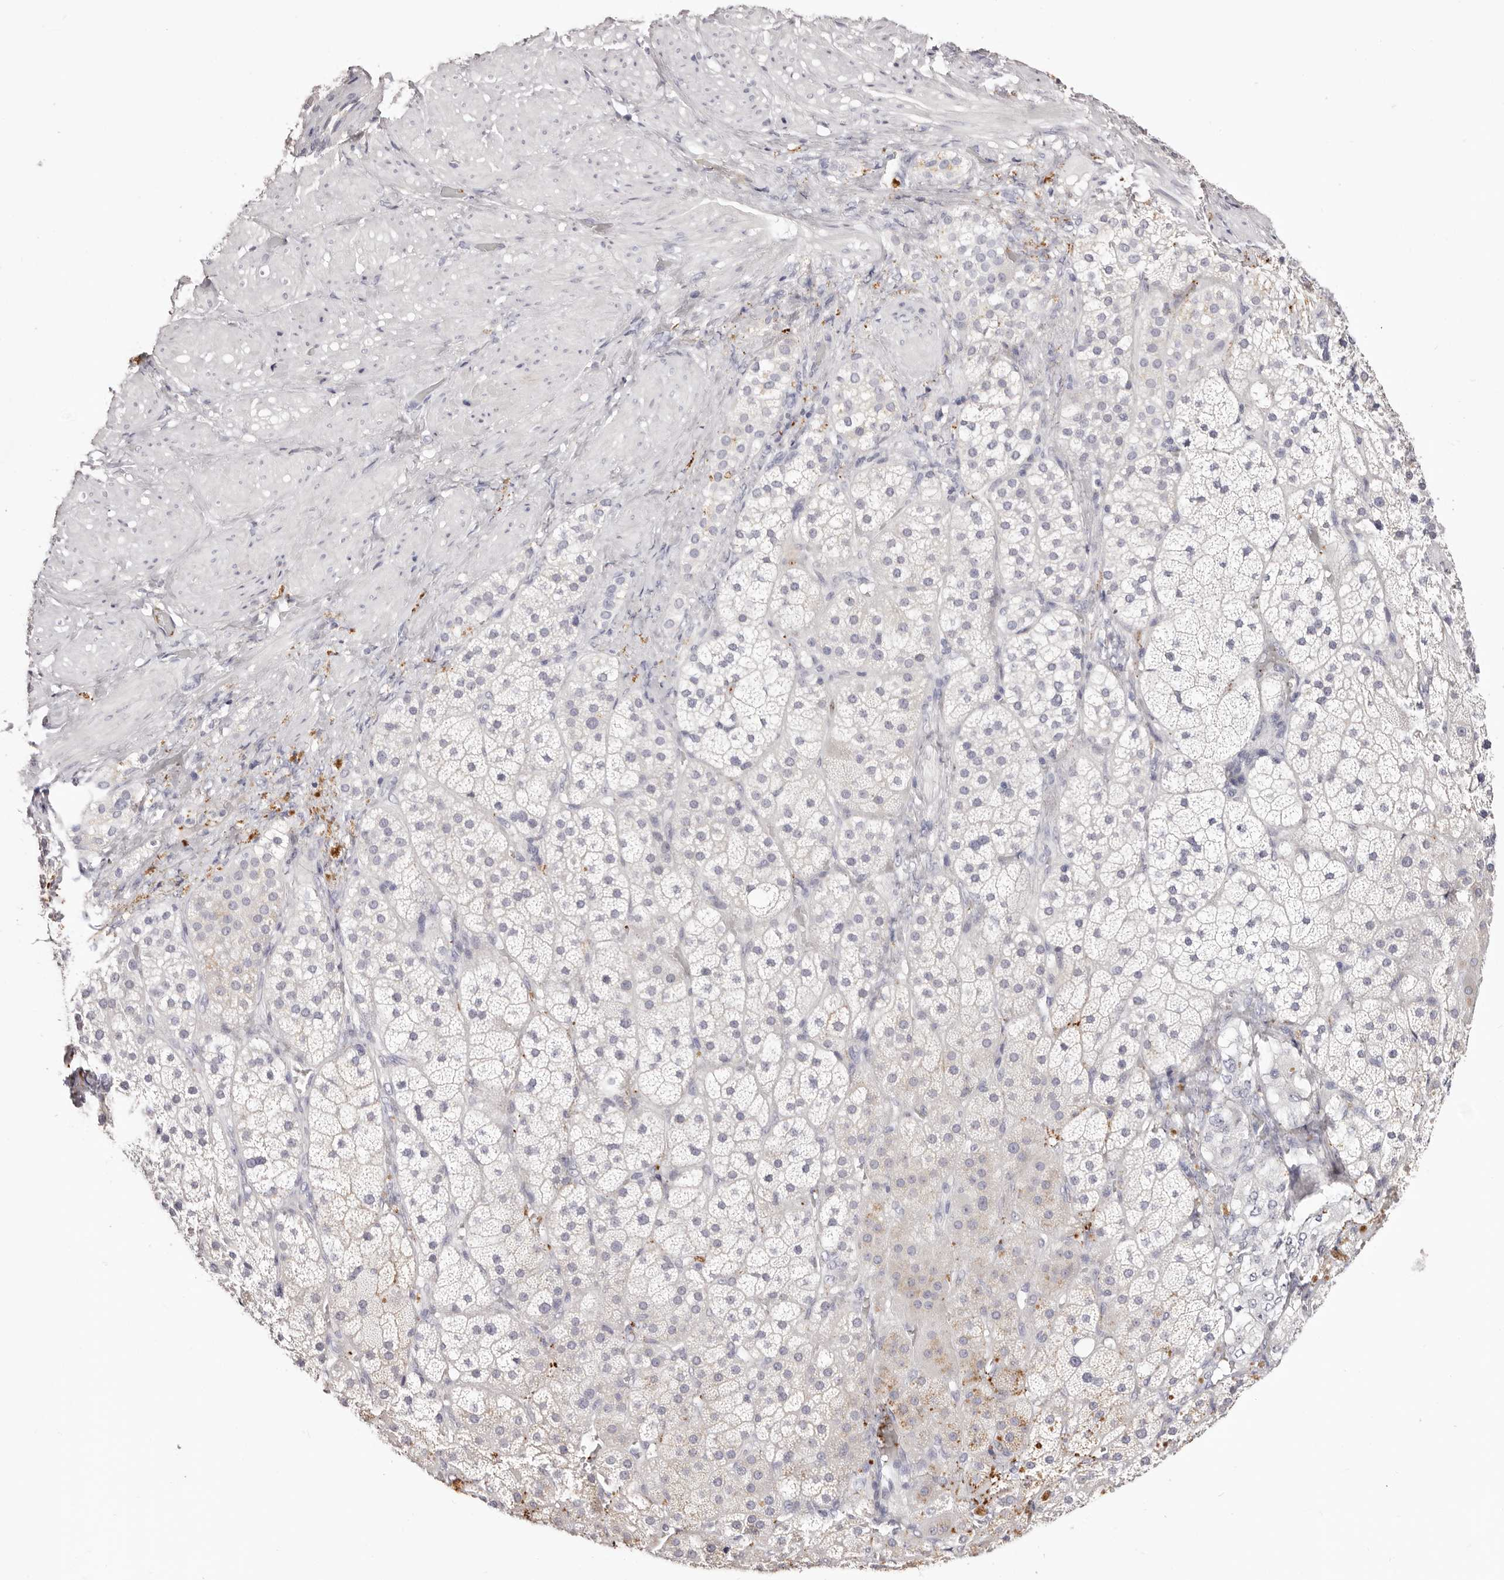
{"staining": {"intensity": "moderate", "quantity": "<25%", "location": "cytoplasmic/membranous"}, "tissue": "adrenal gland", "cell_type": "Glandular cells", "image_type": "normal", "snomed": [{"axis": "morphology", "description": "Normal tissue, NOS"}, {"axis": "topography", "description": "Adrenal gland"}], "caption": "Glandular cells show moderate cytoplasmic/membranous staining in about <25% of cells in normal adrenal gland. The protein of interest is shown in brown color, while the nuclei are stained blue.", "gene": "PF4", "patient": {"sex": "male", "age": 57}}